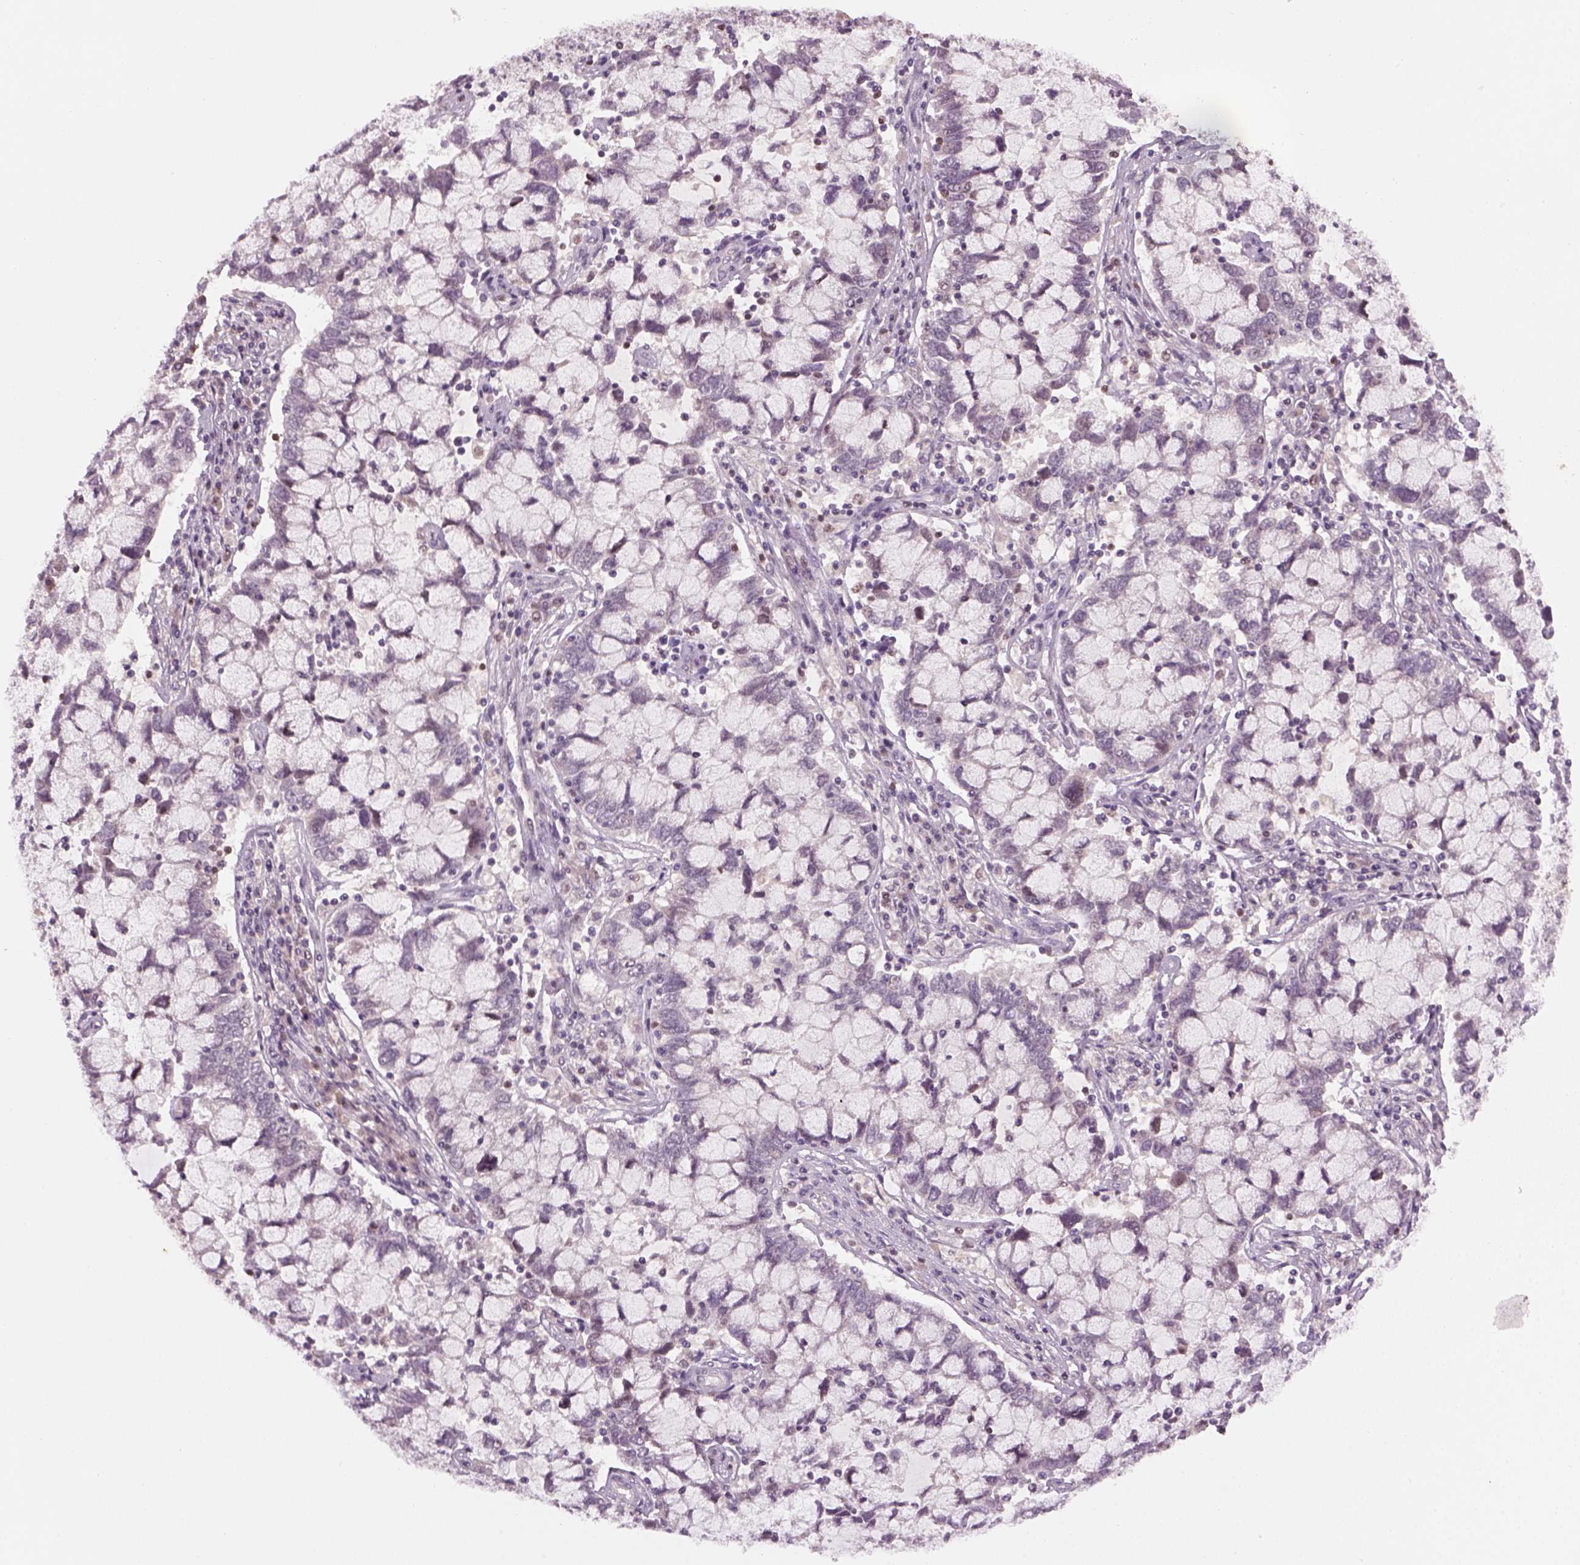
{"staining": {"intensity": "negative", "quantity": "none", "location": "none"}, "tissue": "cervical cancer", "cell_type": "Tumor cells", "image_type": "cancer", "snomed": [{"axis": "morphology", "description": "Adenocarcinoma, NOS"}, {"axis": "topography", "description": "Cervix"}], "caption": "This is an immunohistochemistry (IHC) photomicrograph of human cervical adenocarcinoma. There is no staining in tumor cells.", "gene": "GDNF", "patient": {"sex": "female", "age": 40}}